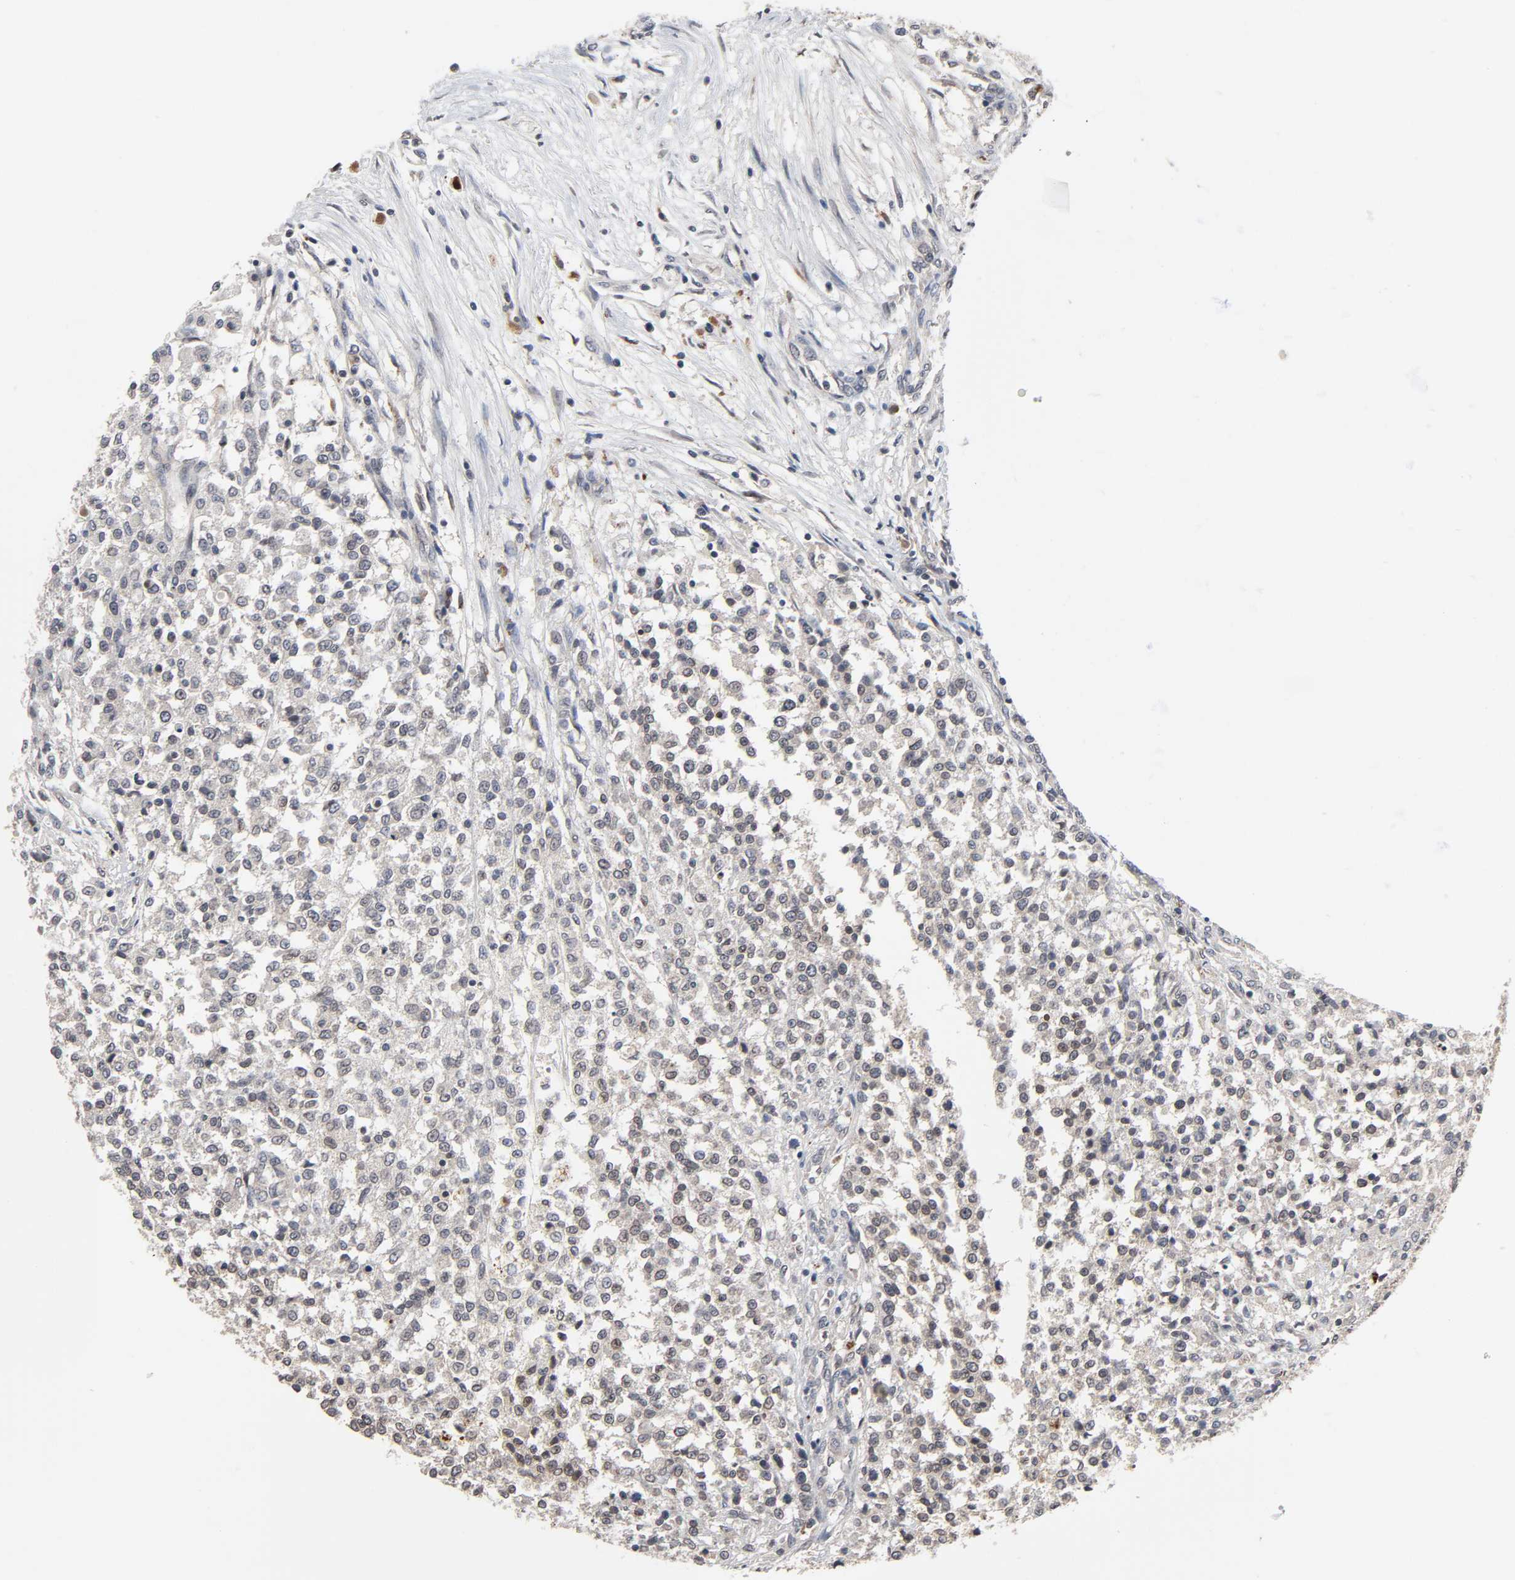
{"staining": {"intensity": "negative", "quantity": "none", "location": "none"}, "tissue": "testis cancer", "cell_type": "Tumor cells", "image_type": "cancer", "snomed": [{"axis": "morphology", "description": "Seminoma, NOS"}, {"axis": "topography", "description": "Testis"}], "caption": "This is an immunohistochemistry (IHC) image of human testis seminoma. There is no positivity in tumor cells.", "gene": "CCDC175", "patient": {"sex": "male", "age": 59}}